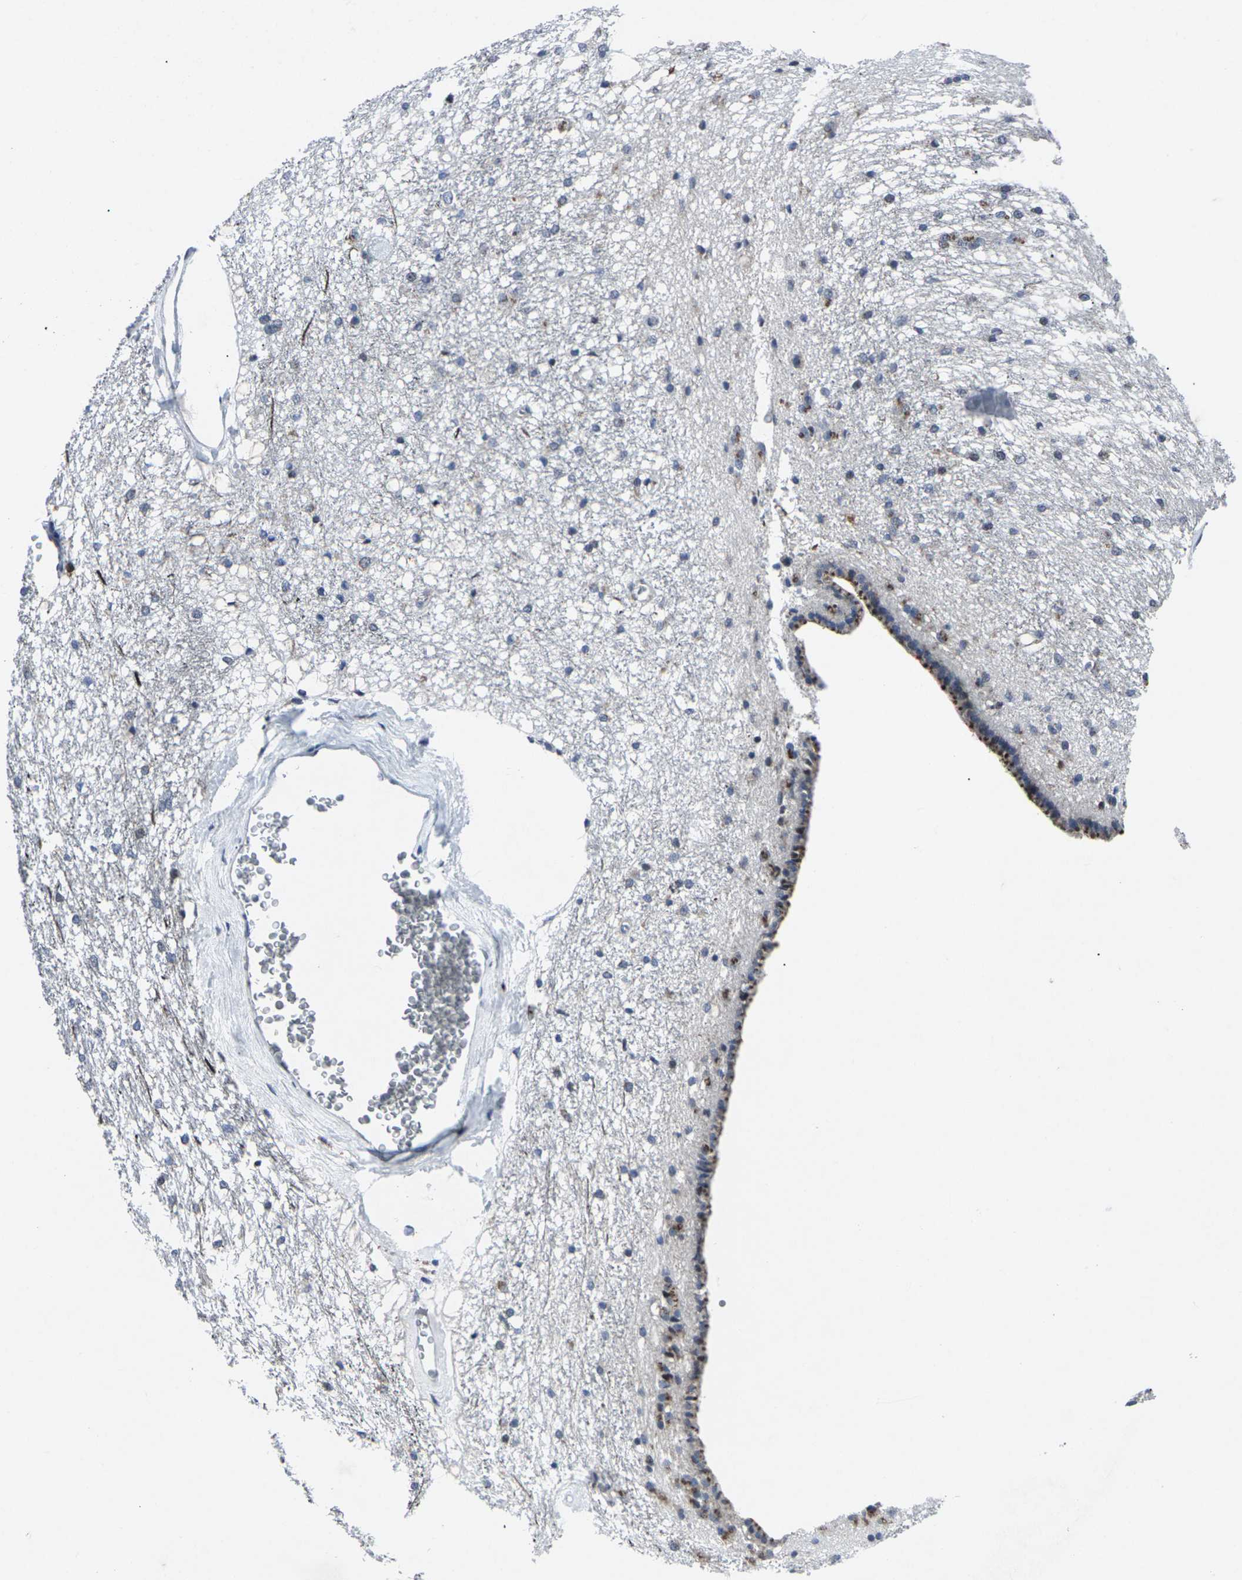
{"staining": {"intensity": "strong", "quantity": "<25%", "location": "cytoplasmic/membranous"}, "tissue": "caudate", "cell_type": "Glial cells", "image_type": "normal", "snomed": [{"axis": "morphology", "description": "Normal tissue, NOS"}, {"axis": "topography", "description": "Lateral ventricle wall"}], "caption": "A medium amount of strong cytoplasmic/membranous staining is present in about <25% of glial cells in benign caudate. Immunohistochemistry (ihc) stains the protein of interest in brown and the nuclei are stained blue.", "gene": "STAT4", "patient": {"sex": "female", "age": 19}}